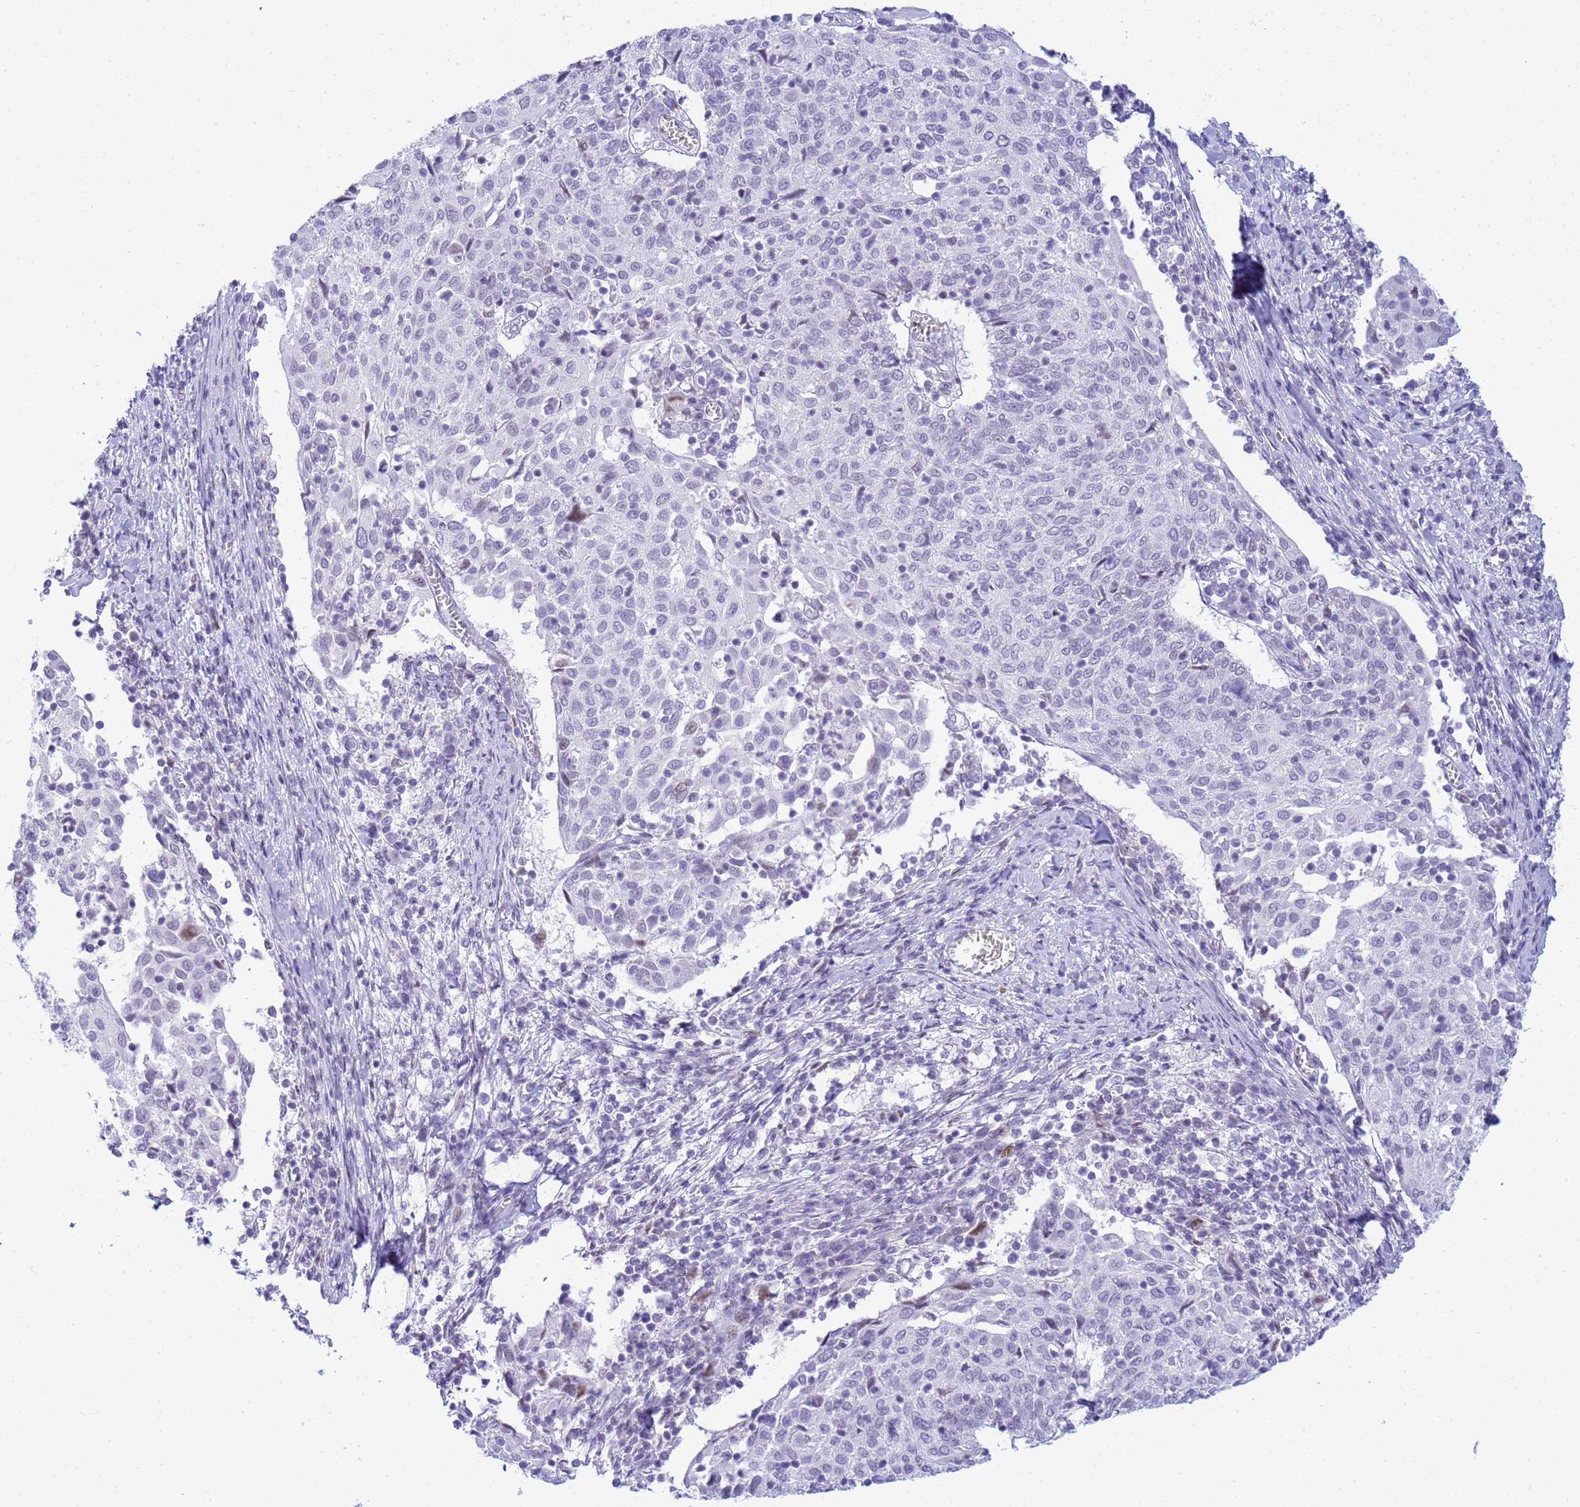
{"staining": {"intensity": "negative", "quantity": "none", "location": "none"}, "tissue": "cervical cancer", "cell_type": "Tumor cells", "image_type": "cancer", "snomed": [{"axis": "morphology", "description": "Squamous cell carcinoma, NOS"}, {"axis": "topography", "description": "Cervix"}], "caption": "Cervical squamous cell carcinoma was stained to show a protein in brown. There is no significant staining in tumor cells.", "gene": "SNX20", "patient": {"sex": "female", "age": 52}}